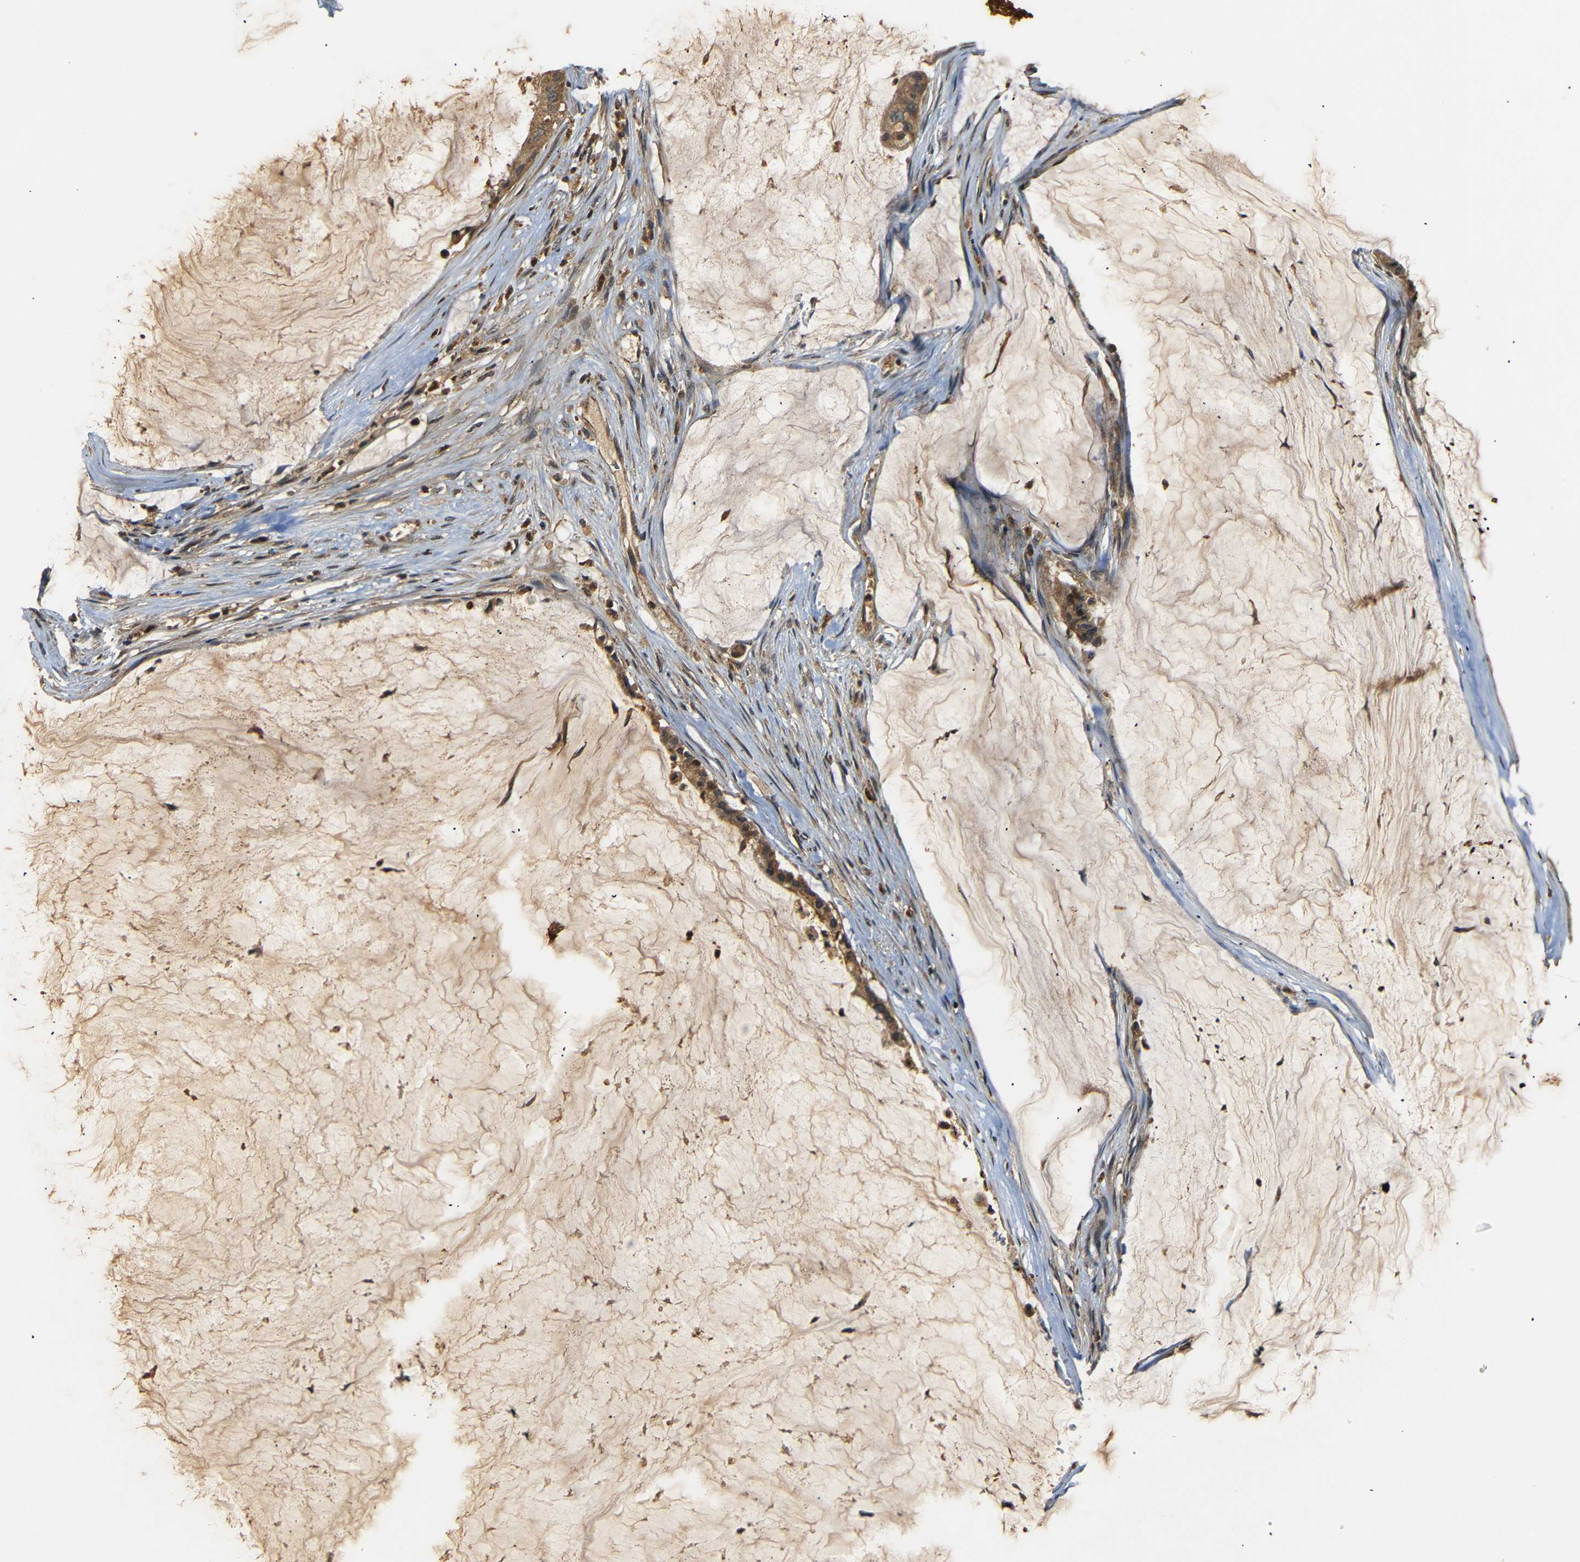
{"staining": {"intensity": "moderate", "quantity": ">75%", "location": "cytoplasmic/membranous"}, "tissue": "pancreatic cancer", "cell_type": "Tumor cells", "image_type": "cancer", "snomed": [{"axis": "morphology", "description": "Adenocarcinoma, NOS"}, {"axis": "topography", "description": "Pancreas"}], "caption": "Adenocarcinoma (pancreatic) stained for a protein displays moderate cytoplasmic/membranous positivity in tumor cells.", "gene": "TANK", "patient": {"sex": "male", "age": 41}}